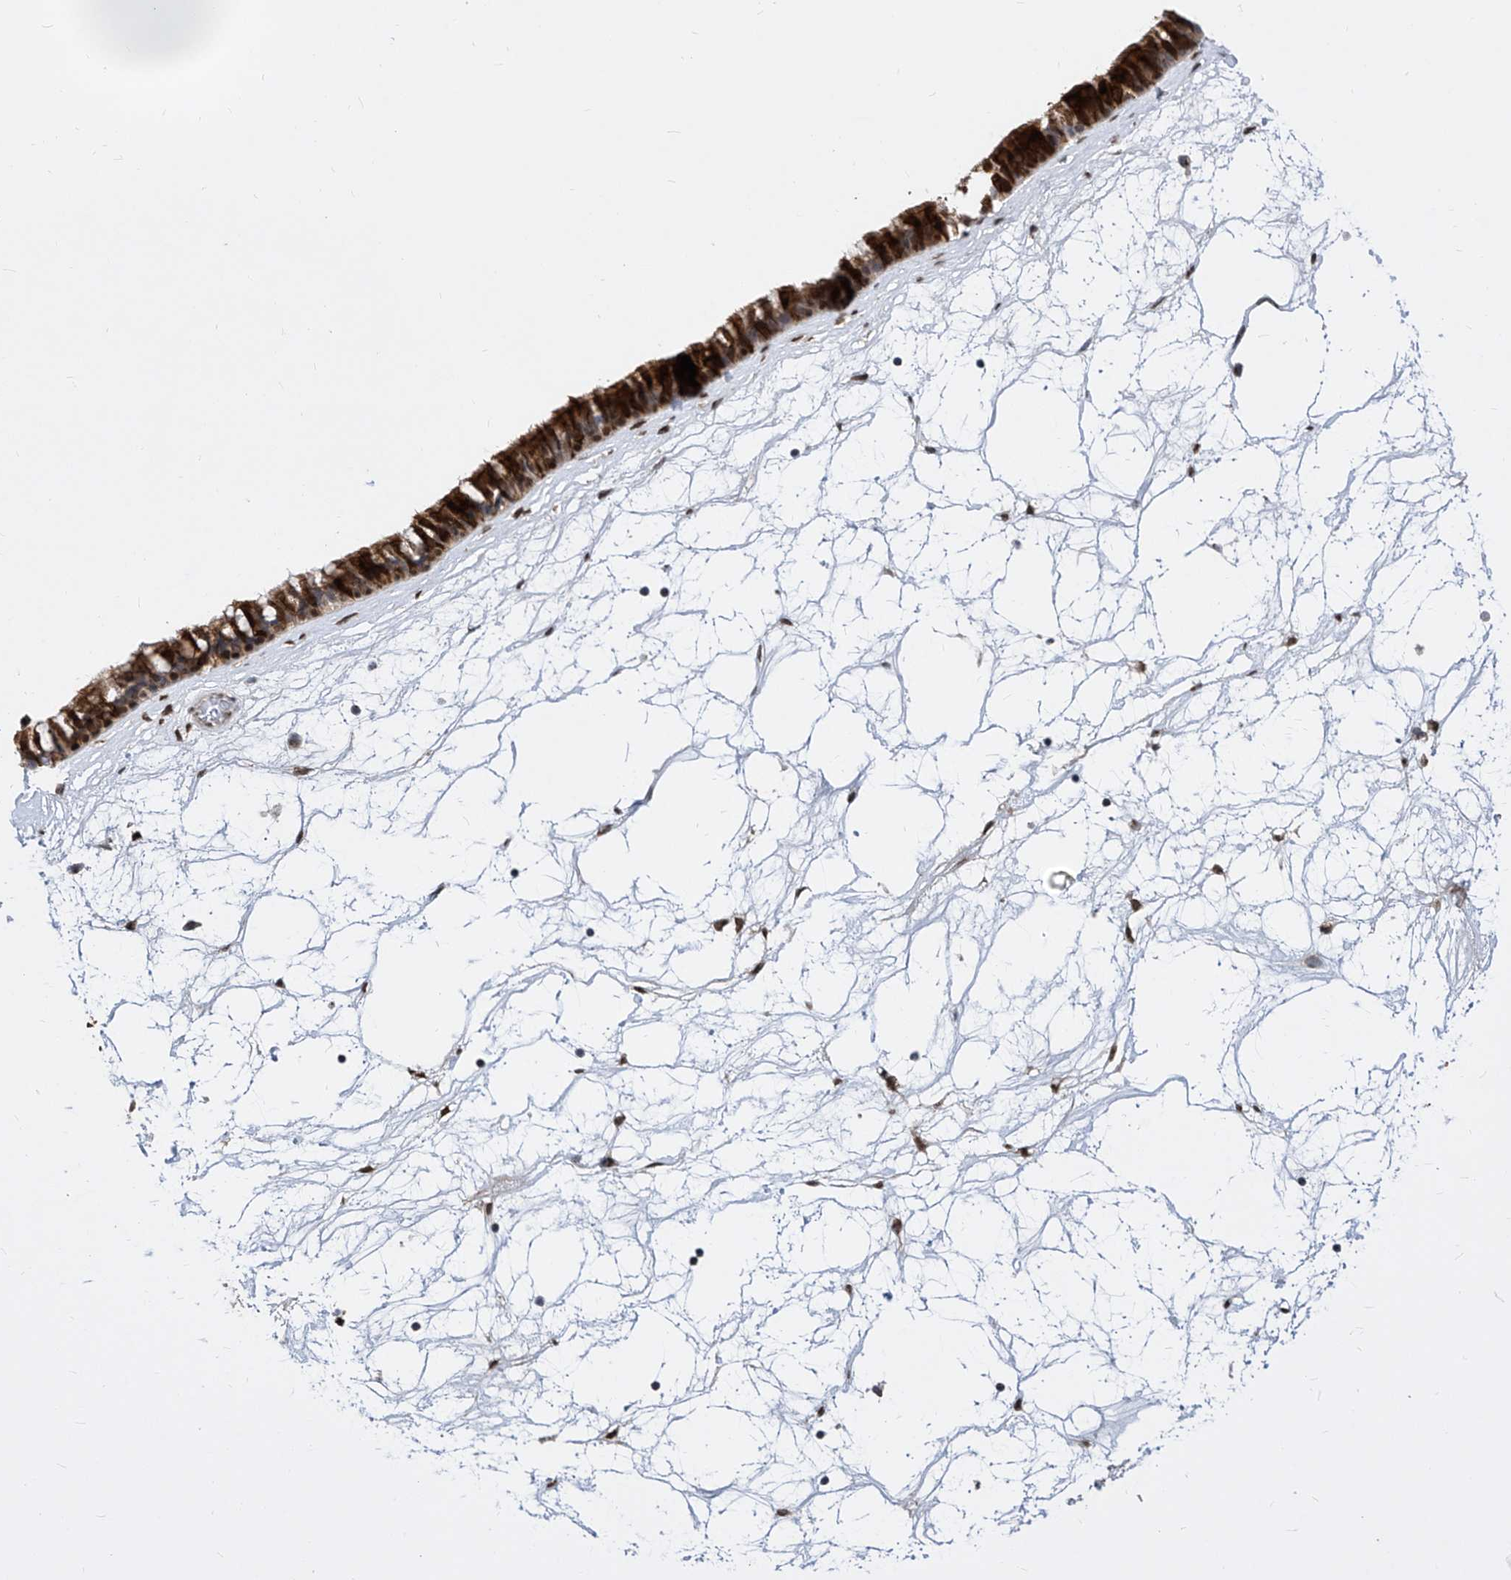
{"staining": {"intensity": "strong", "quantity": ">75%", "location": "cytoplasmic/membranous,nuclear"}, "tissue": "nasopharynx", "cell_type": "Respiratory epithelial cells", "image_type": "normal", "snomed": [{"axis": "morphology", "description": "Normal tissue, NOS"}, {"axis": "topography", "description": "Nasopharynx"}], "caption": "About >75% of respiratory epithelial cells in unremarkable human nasopharynx reveal strong cytoplasmic/membranous,nuclear protein staining as visualized by brown immunohistochemical staining.", "gene": "CETN1", "patient": {"sex": "male", "age": 64}}